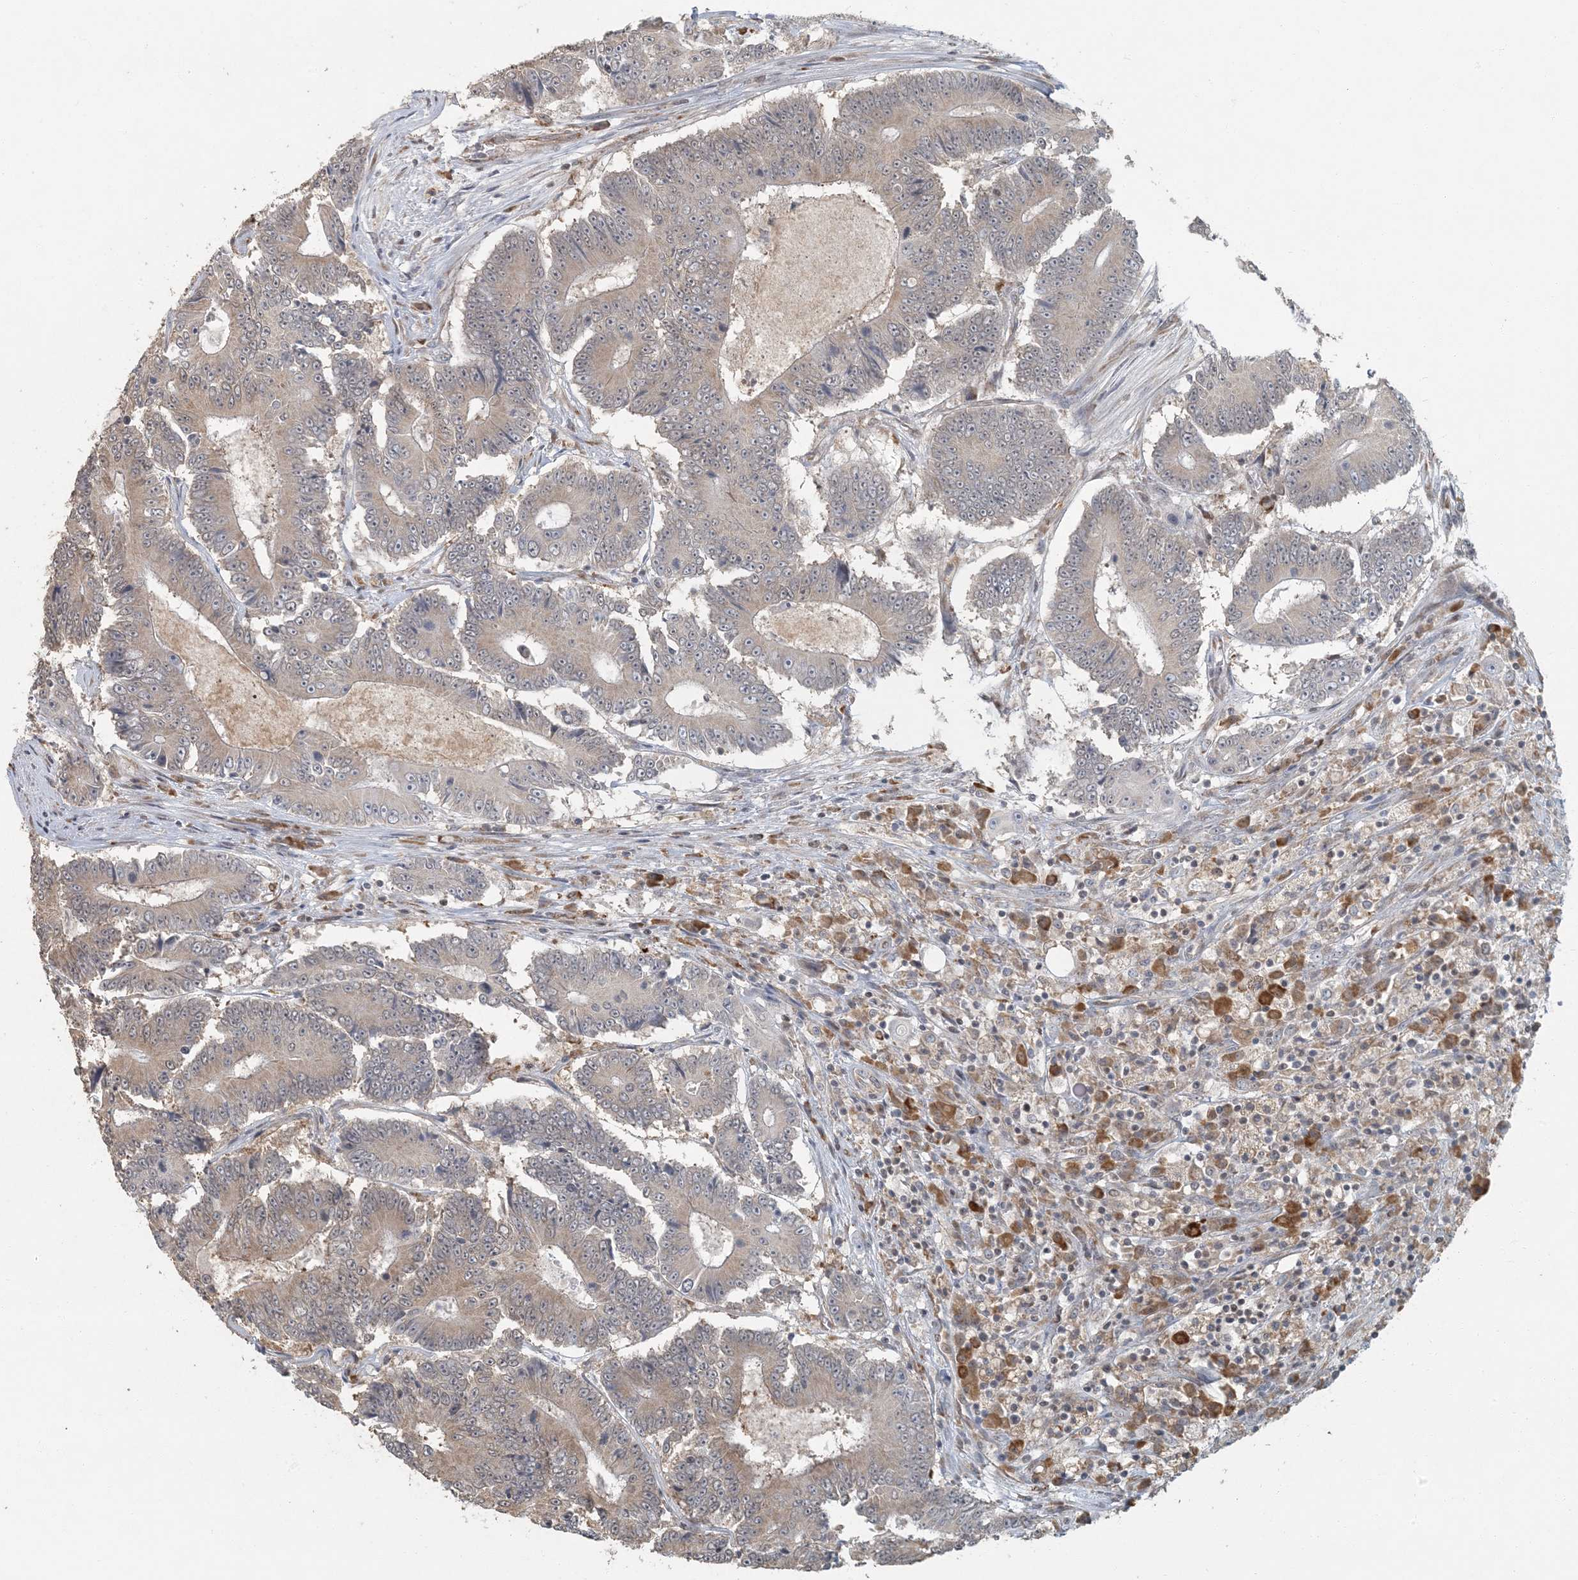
{"staining": {"intensity": "weak", "quantity": ">75%", "location": "cytoplasmic/membranous"}, "tissue": "colorectal cancer", "cell_type": "Tumor cells", "image_type": "cancer", "snomed": [{"axis": "morphology", "description": "Adenocarcinoma, NOS"}, {"axis": "topography", "description": "Colon"}], "caption": "Weak cytoplasmic/membranous protein staining is appreciated in about >75% of tumor cells in colorectal adenocarcinoma.", "gene": "AK9", "patient": {"sex": "male", "age": 83}}